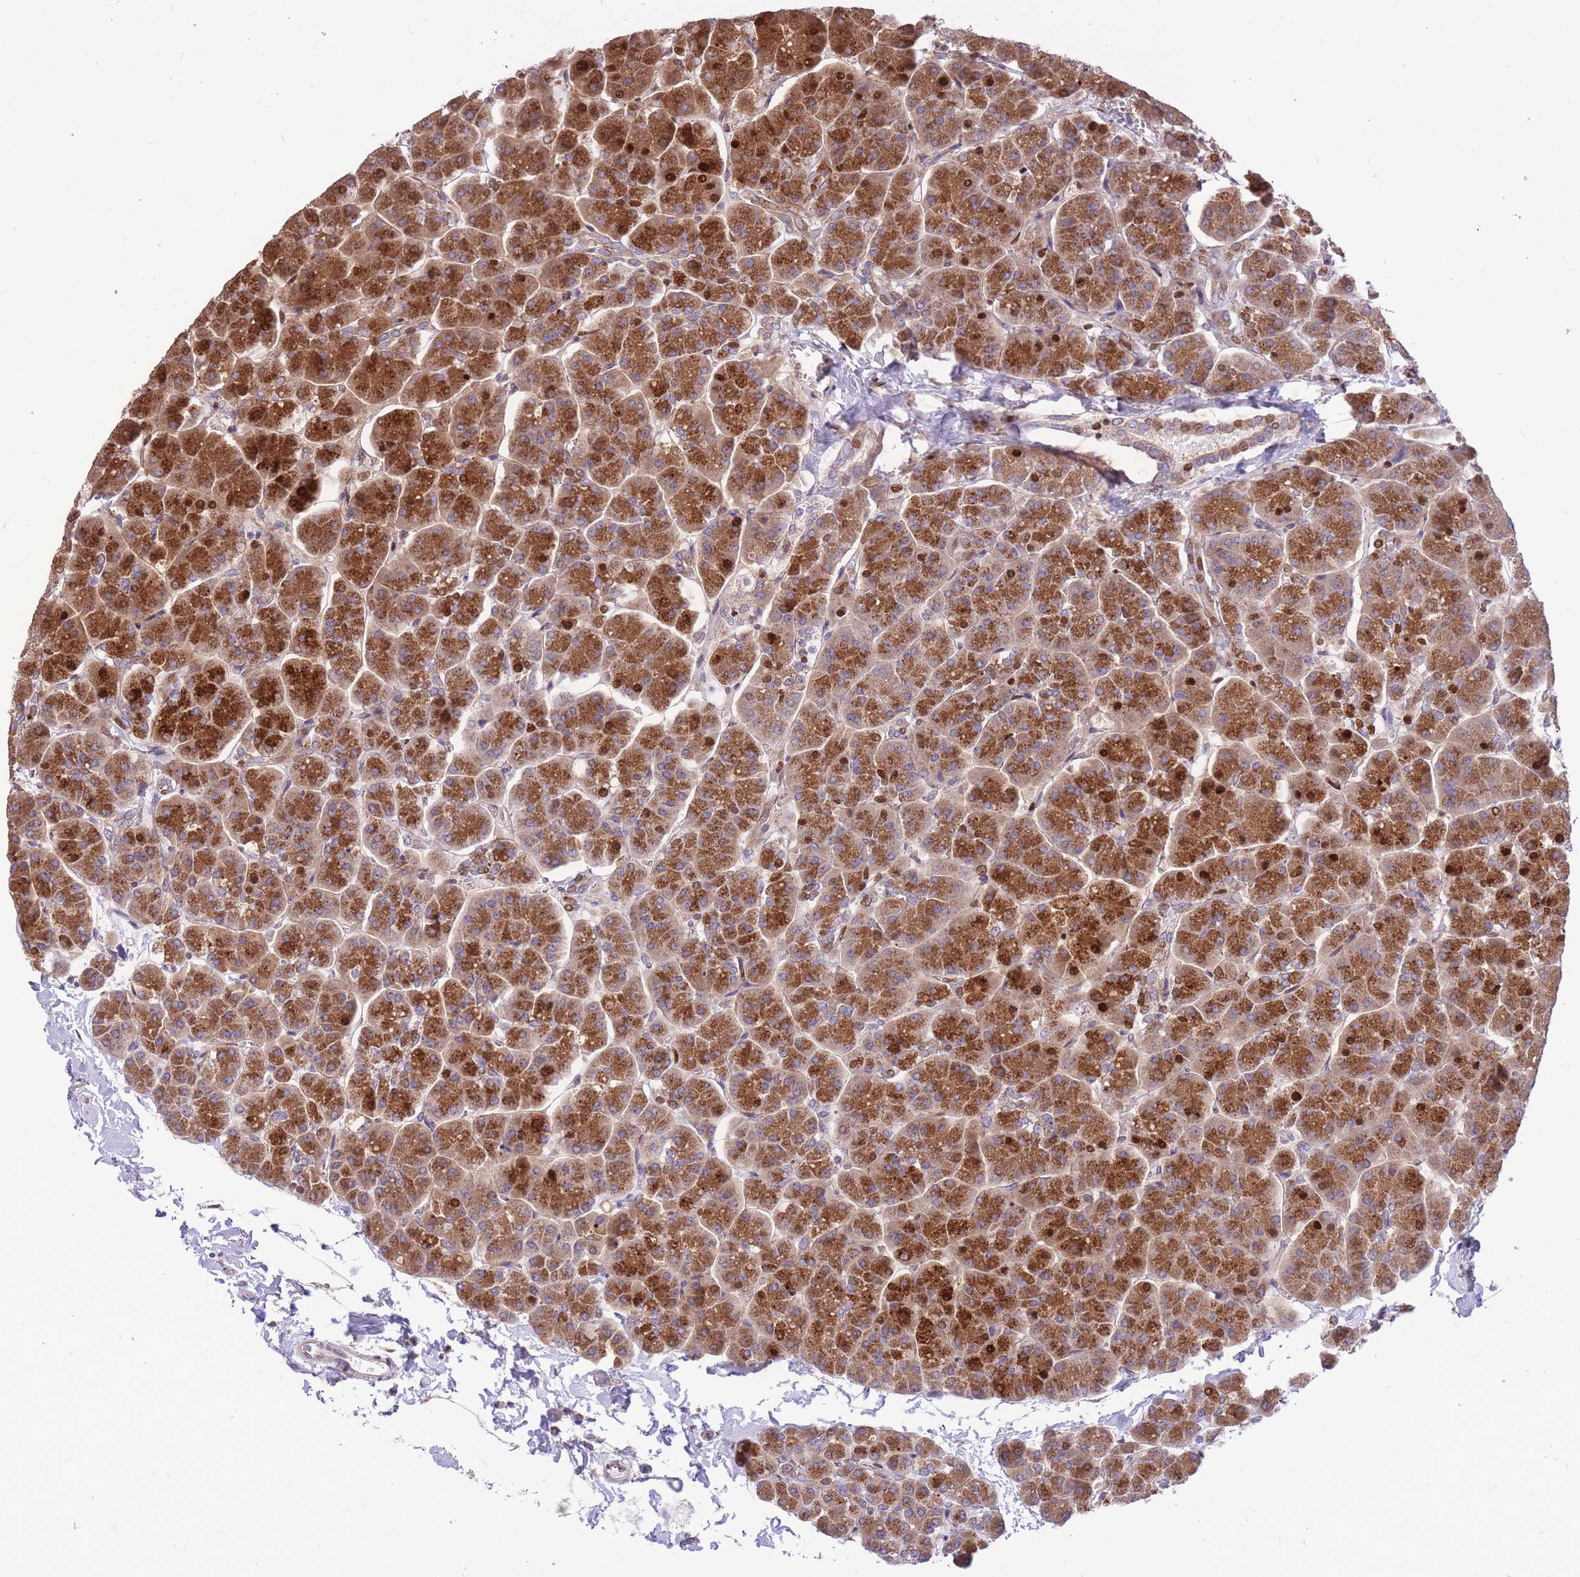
{"staining": {"intensity": "strong", "quantity": ">75%", "location": "cytoplasmic/membranous,nuclear"}, "tissue": "pancreas", "cell_type": "Exocrine glandular cells", "image_type": "normal", "snomed": [{"axis": "morphology", "description": "Normal tissue, NOS"}, {"axis": "topography", "description": "Pancreas"}, {"axis": "topography", "description": "Peripheral nerve tissue"}], "caption": "This photomicrograph demonstrates immunohistochemistry staining of benign human pancreas, with high strong cytoplasmic/membranous,nuclear staining in approximately >75% of exocrine glandular cells.", "gene": "TOPAZ1", "patient": {"sex": "male", "age": 54}}